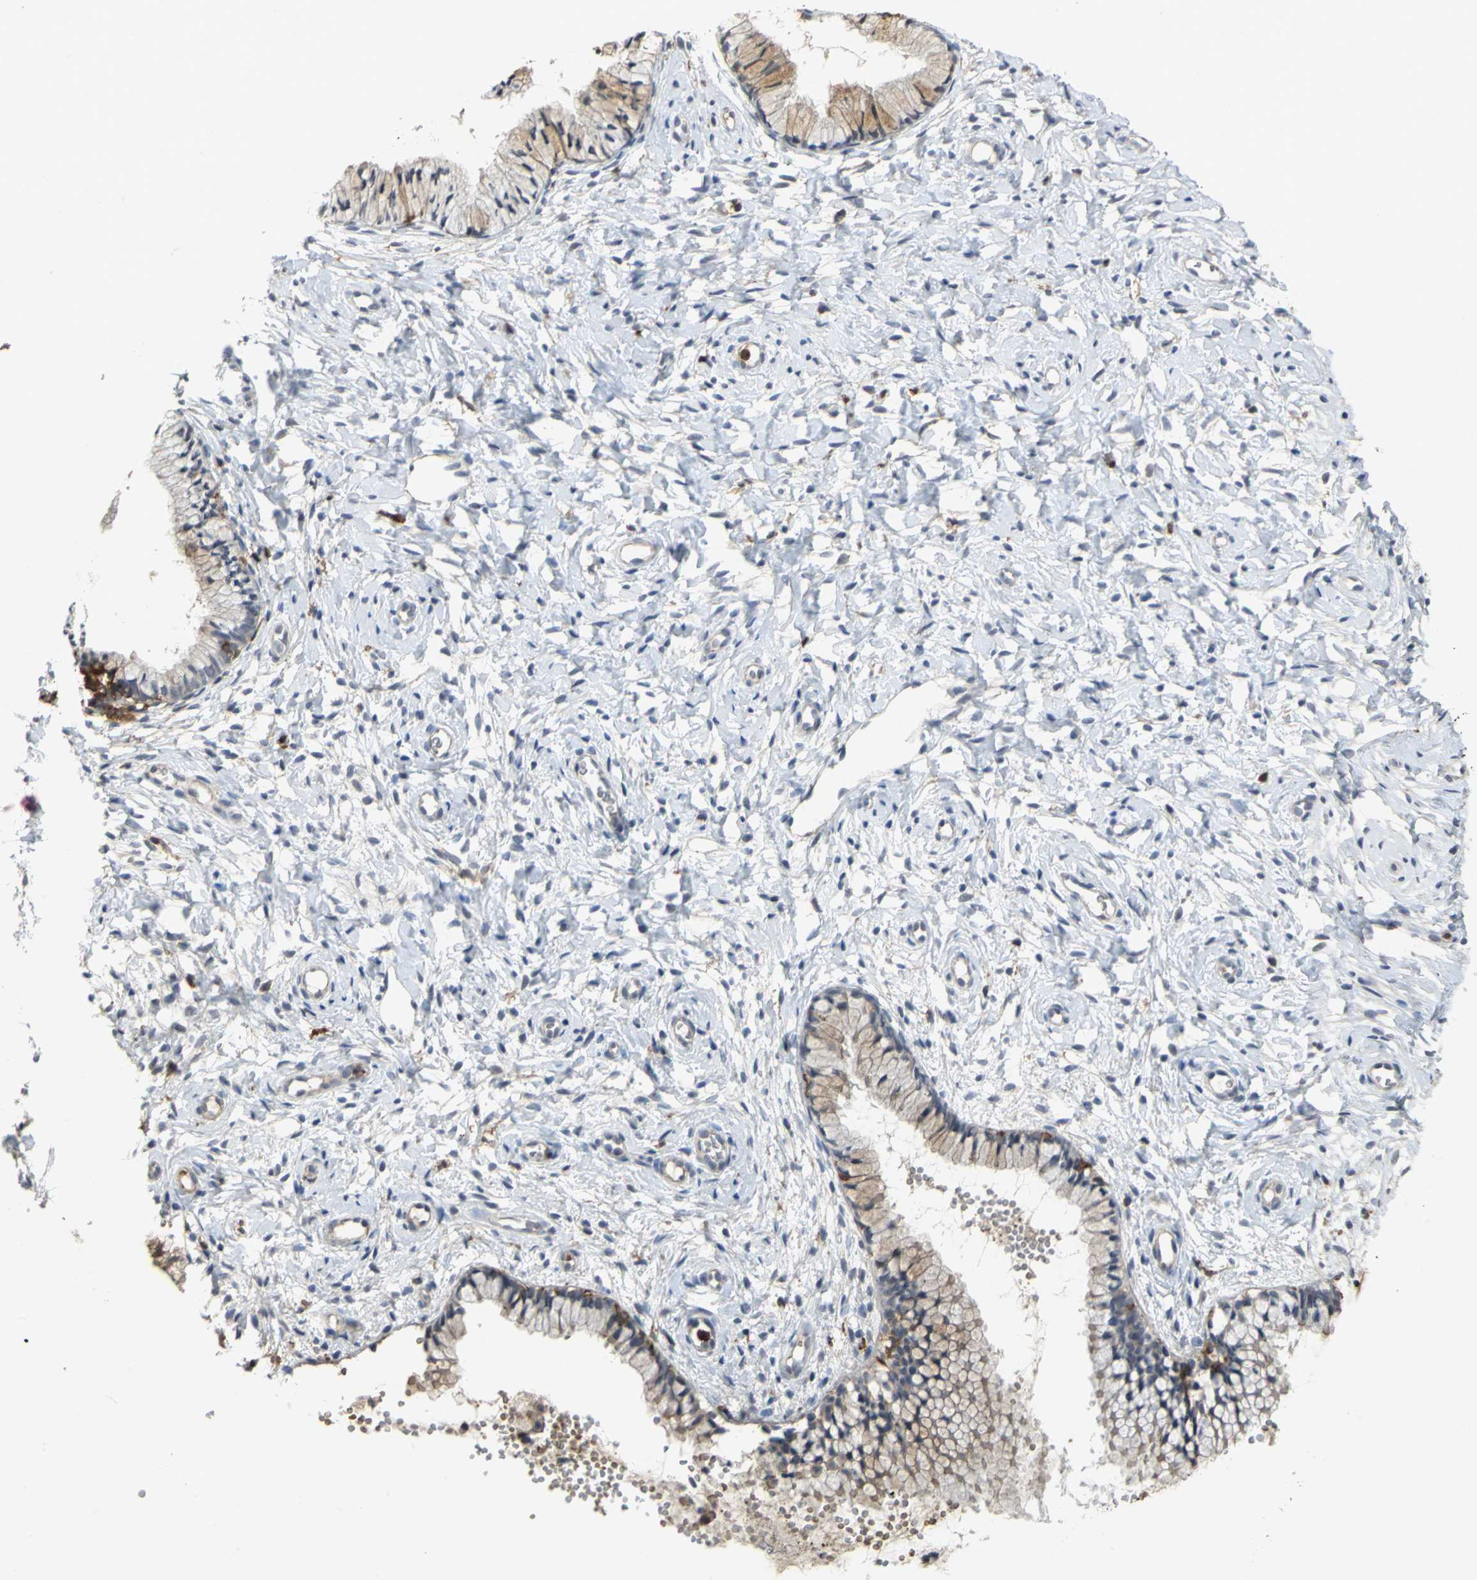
{"staining": {"intensity": "weak", "quantity": "25%-75%", "location": "cytoplasmic/membranous"}, "tissue": "cervix", "cell_type": "Glandular cells", "image_type": "normal", "snomed": [{"axis": "morphology", "description": "Normal tissue, NOS"}, {"axis": "topography", "description": "Cervix"}], "caption": "Cervix was stained to show a protein in brown. There is low levels of weak cytoplasmic/membranous staining in about 25%-75% of glandular cells. (Stains: DAB (3,3'-diaminobenzidine) in brown, nuclei in blue, Microscopy: brightfield microscopy at high magnification).", "gene": "SKAP2", "patient": {"sex": "female", "age": 46}}